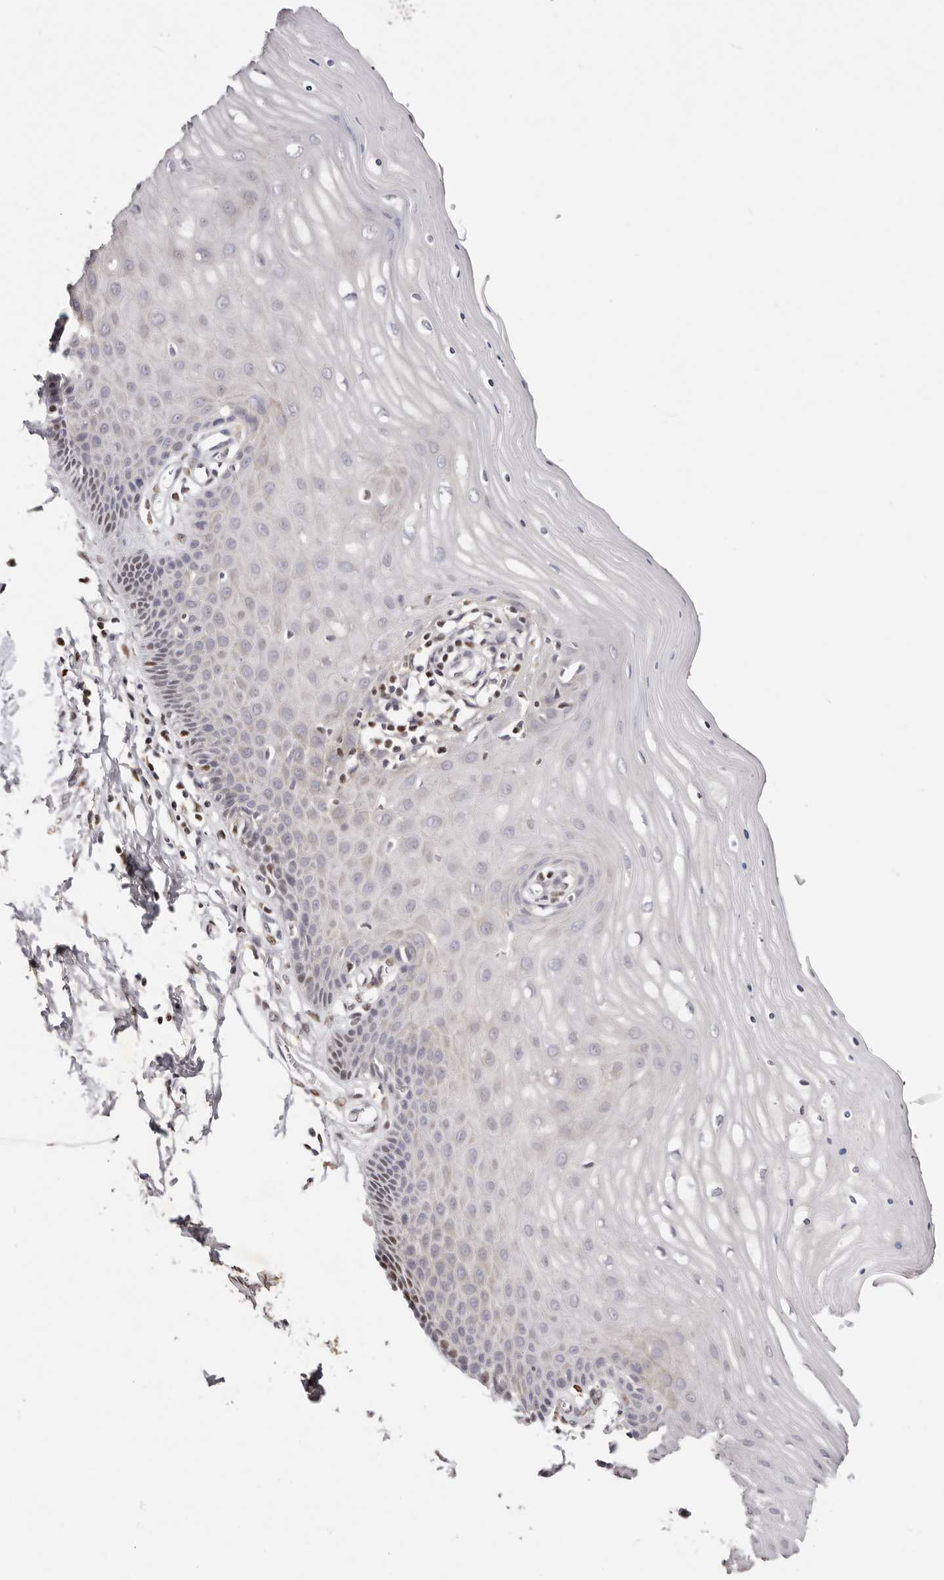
{"staining": {"intensity": "negative", "quantity": "none", "location": "none"}, "tissue": "cervix", "cell_type": "Glandular cells", "image_type": "normal", "snomed": [{"axis": "morphology", "description": "Normal tissue, NOS"}, {"axis": "topography", "description": "Cervix"}], "caption": "This is an IHC photomicrograph of benign human cervix. There is no expression in glandular cells.", "gene": "IQGAP3", "patient": {"sex": "female", "age": 55}}